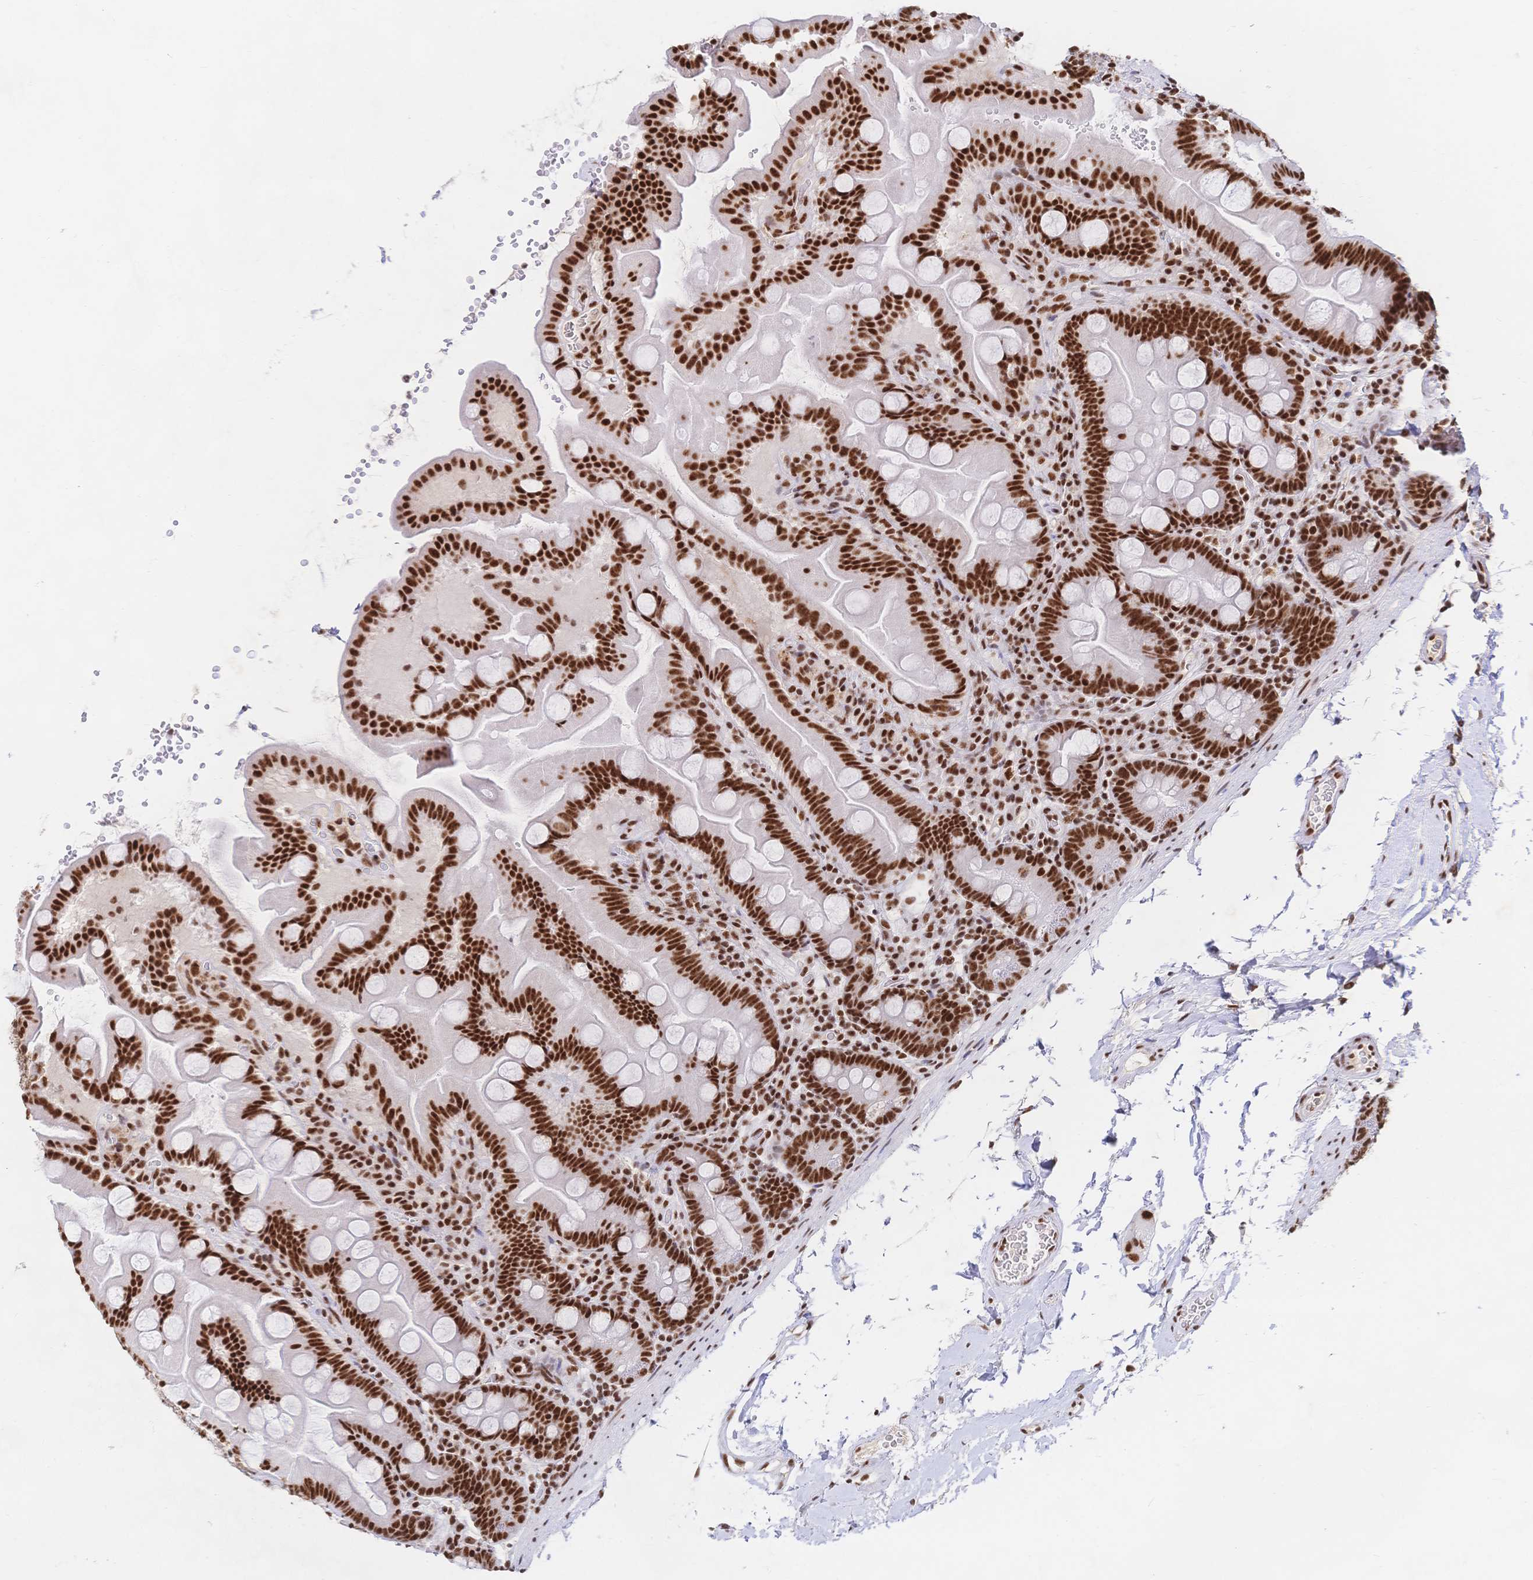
{"staining": {"intensity": "strong", "quantity": ">75%", "location": "nuclear"}, "tissue": "small intestine", "cell_type": "Glandular cells", "image_type": "normal", "snomed": [{"axis": "morphology", "description": "Normal tissue, NOS"}, {"axis": "topography", "description": "Small intestine"}], "caption": "About >75% of glandular cells in unremarkable human small intestine reveal strong nuclear protein positivity as visualized by brown immunohistochemical staining.", "gene": "SRSF1", "patient": {"sex": "female", "age": 68}}